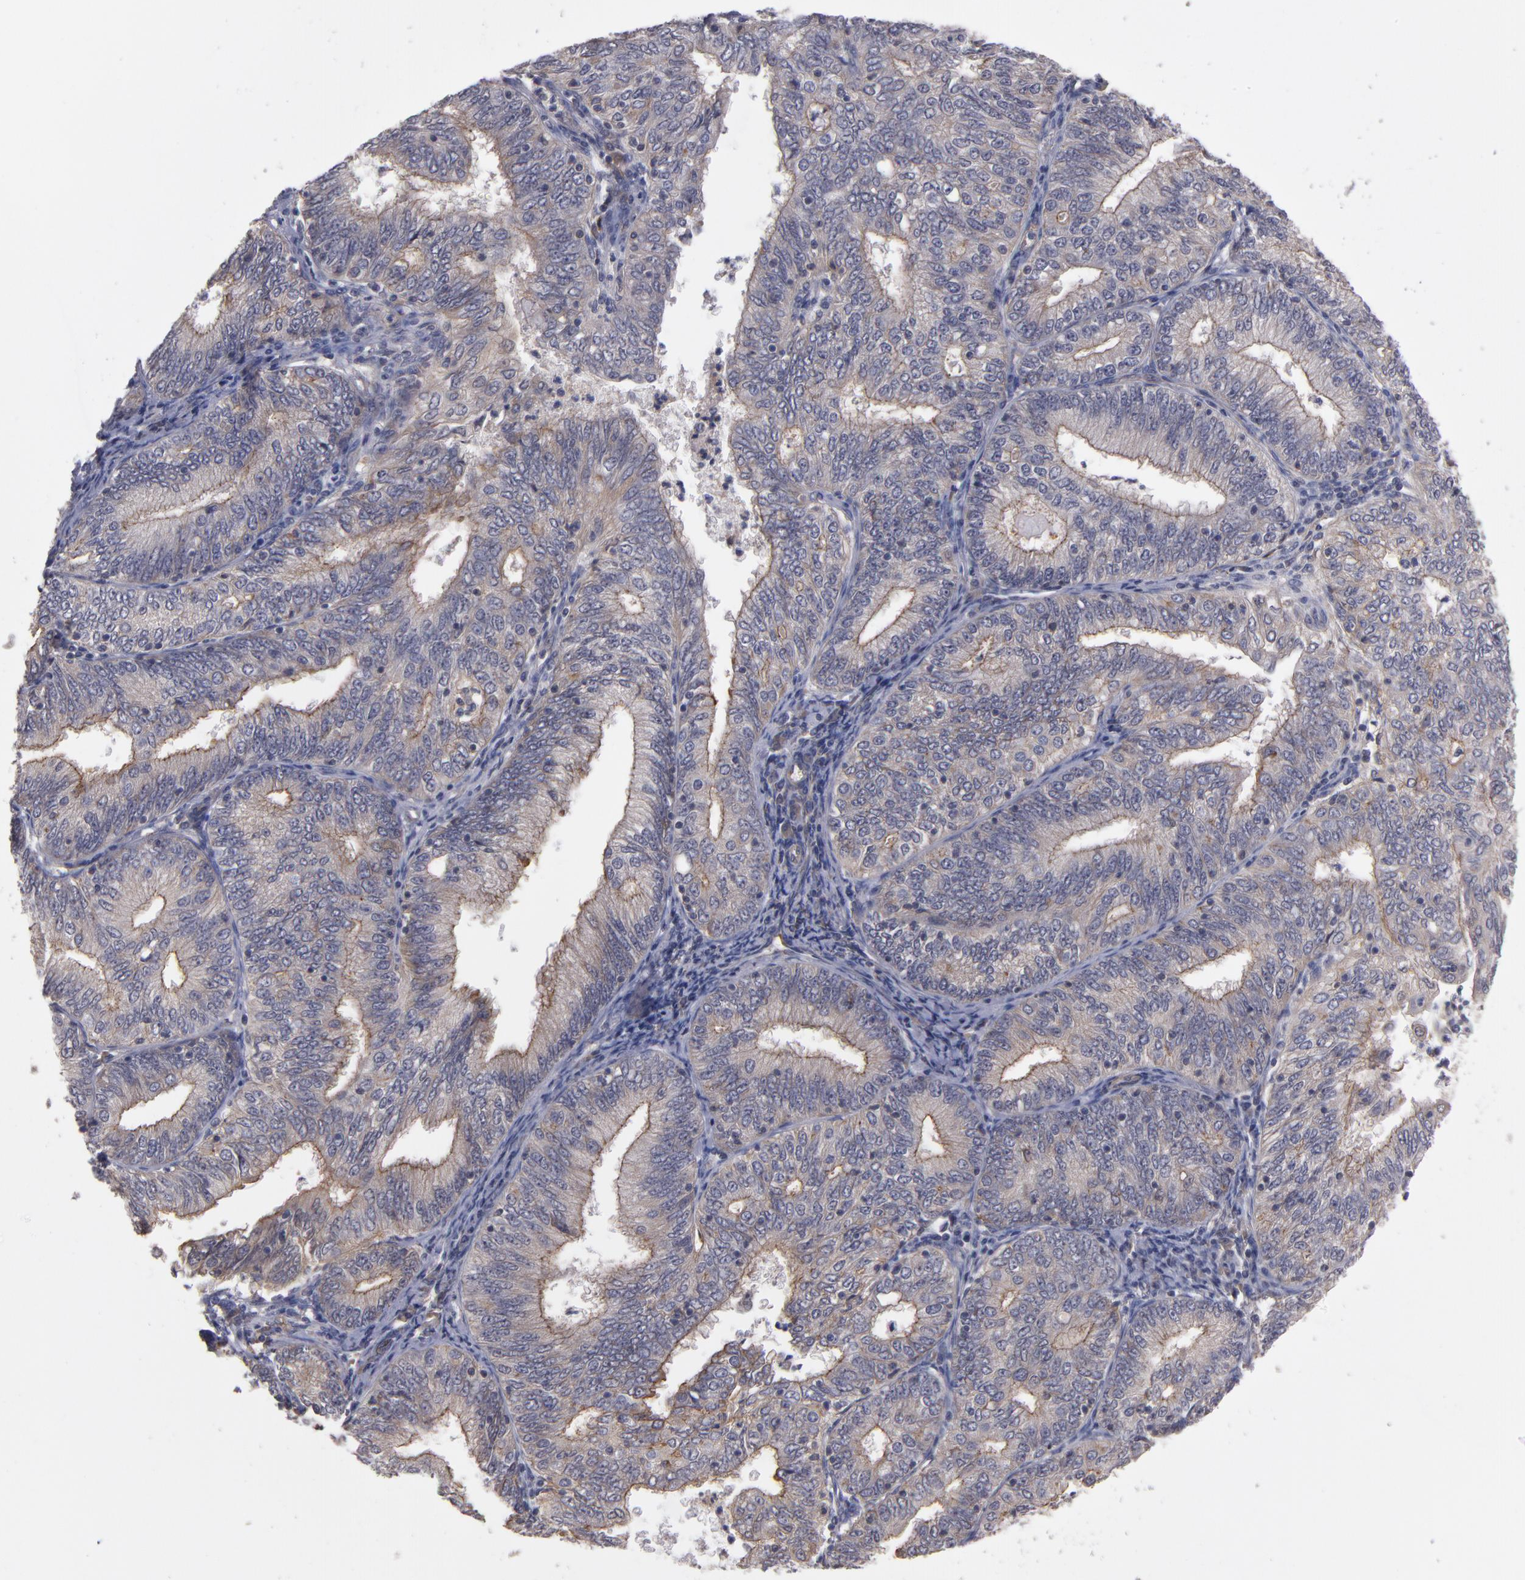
{"staining": {"intensity": "weak", "quantity": ">75%", "location": "cytoplasmic/membranous"}, "tissue": "endometrial cancer", "cell_type": "Tumor cells", "image_type": "cancer", "snomed": [{"axis": "morphology", "description": "Adenocarcinoma, NOS"}, {"axis": "topography", "description": "Endometrium"}], "caption": "DAB (3,3'-diaminobenzidine) immunohistochemical staining of adenocarcinoma (endometrial) demonstrates weak cytoplasmic/membranous protein expression in about >75% of tumor cells.", "gene": "CTSO", "patient": {"sex": "female", "age": 69}}